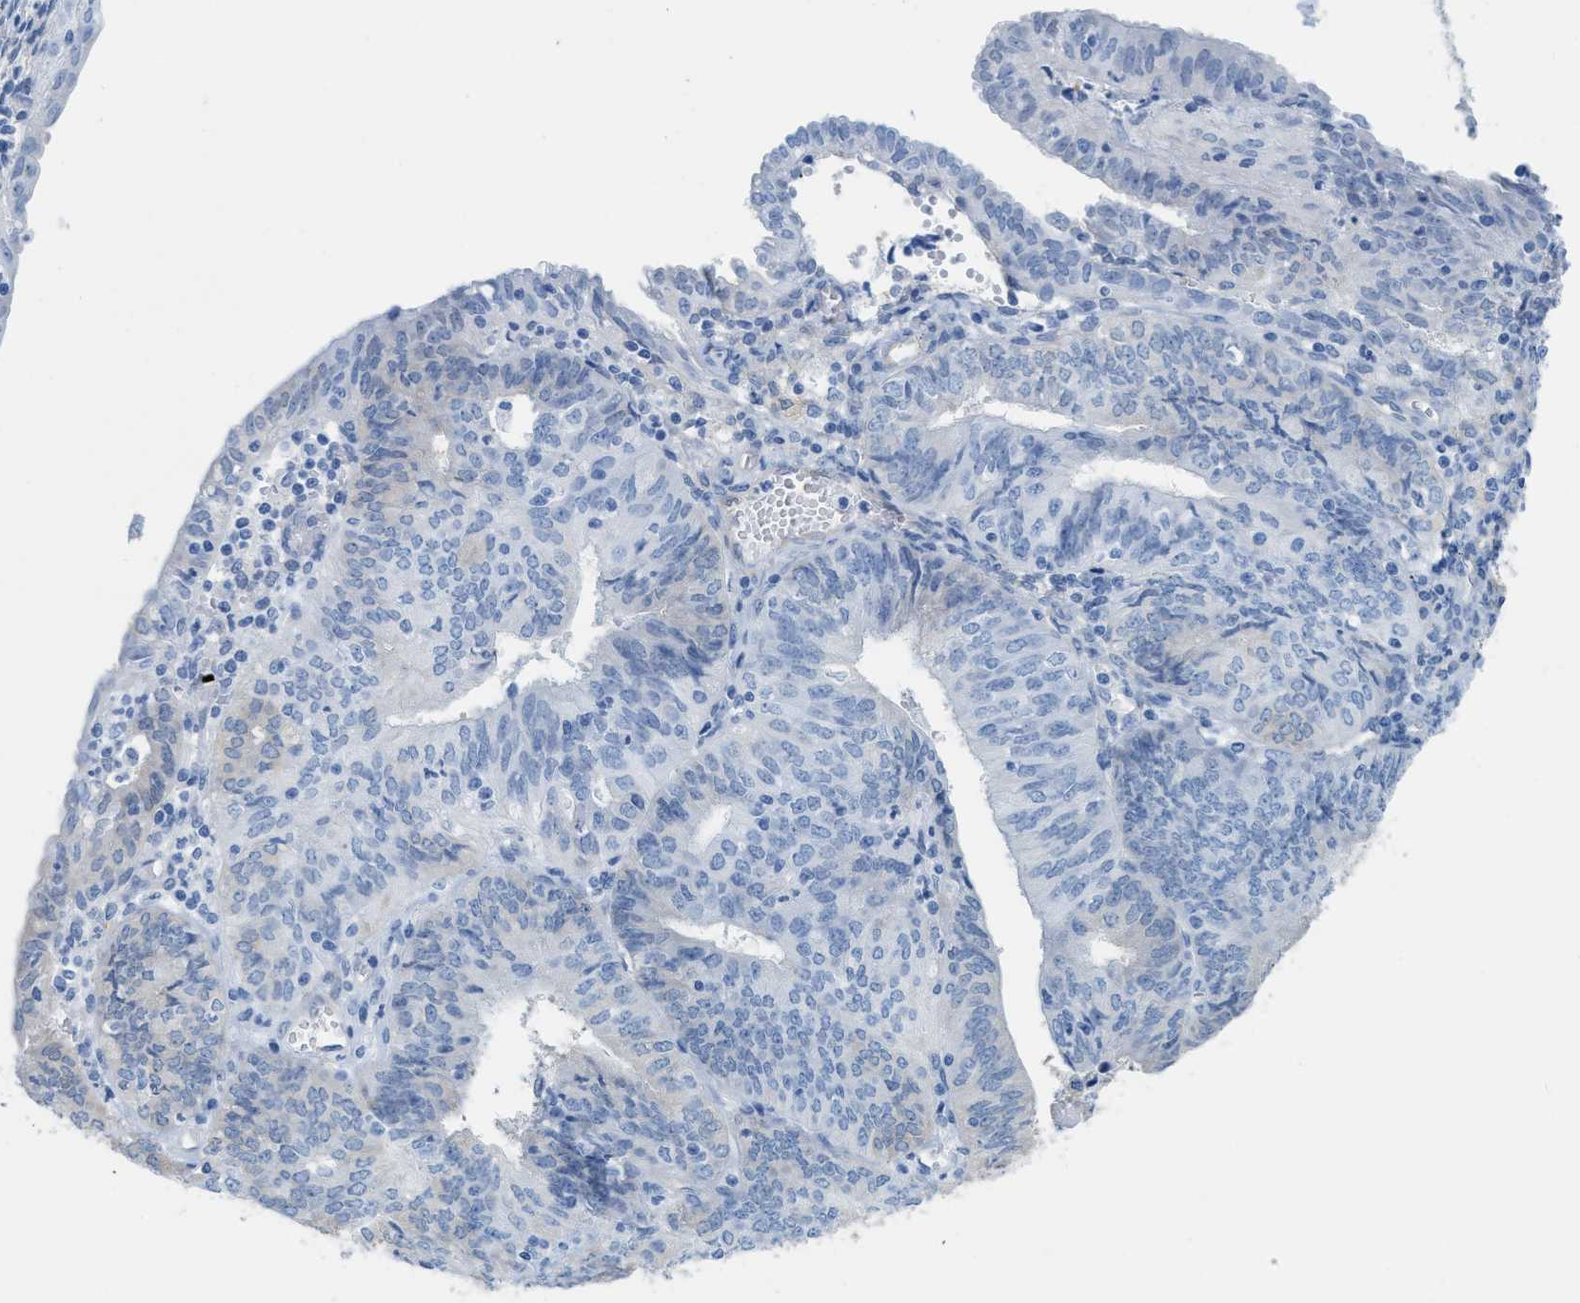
{"staining": {"intensity": "negative", "quantity": "none", "location": "none"}, "tissue": "endometrial cancer", "cell_type": "Tumor cells", "image_type": "cancer", "snomed": [{"axis": "morphology", "description": "Adenocarcinoma, NOS"}, {"axis": "topography", "description": "Endometrium"}], "caption": "Human adenocarcinoma (endometrial) stained for a protein using immunohistochemistry (IHC) exhibits no positivity in tumor cells.", "gene": "ASGR1", "patient": {"sex": "female", "age": 58}}